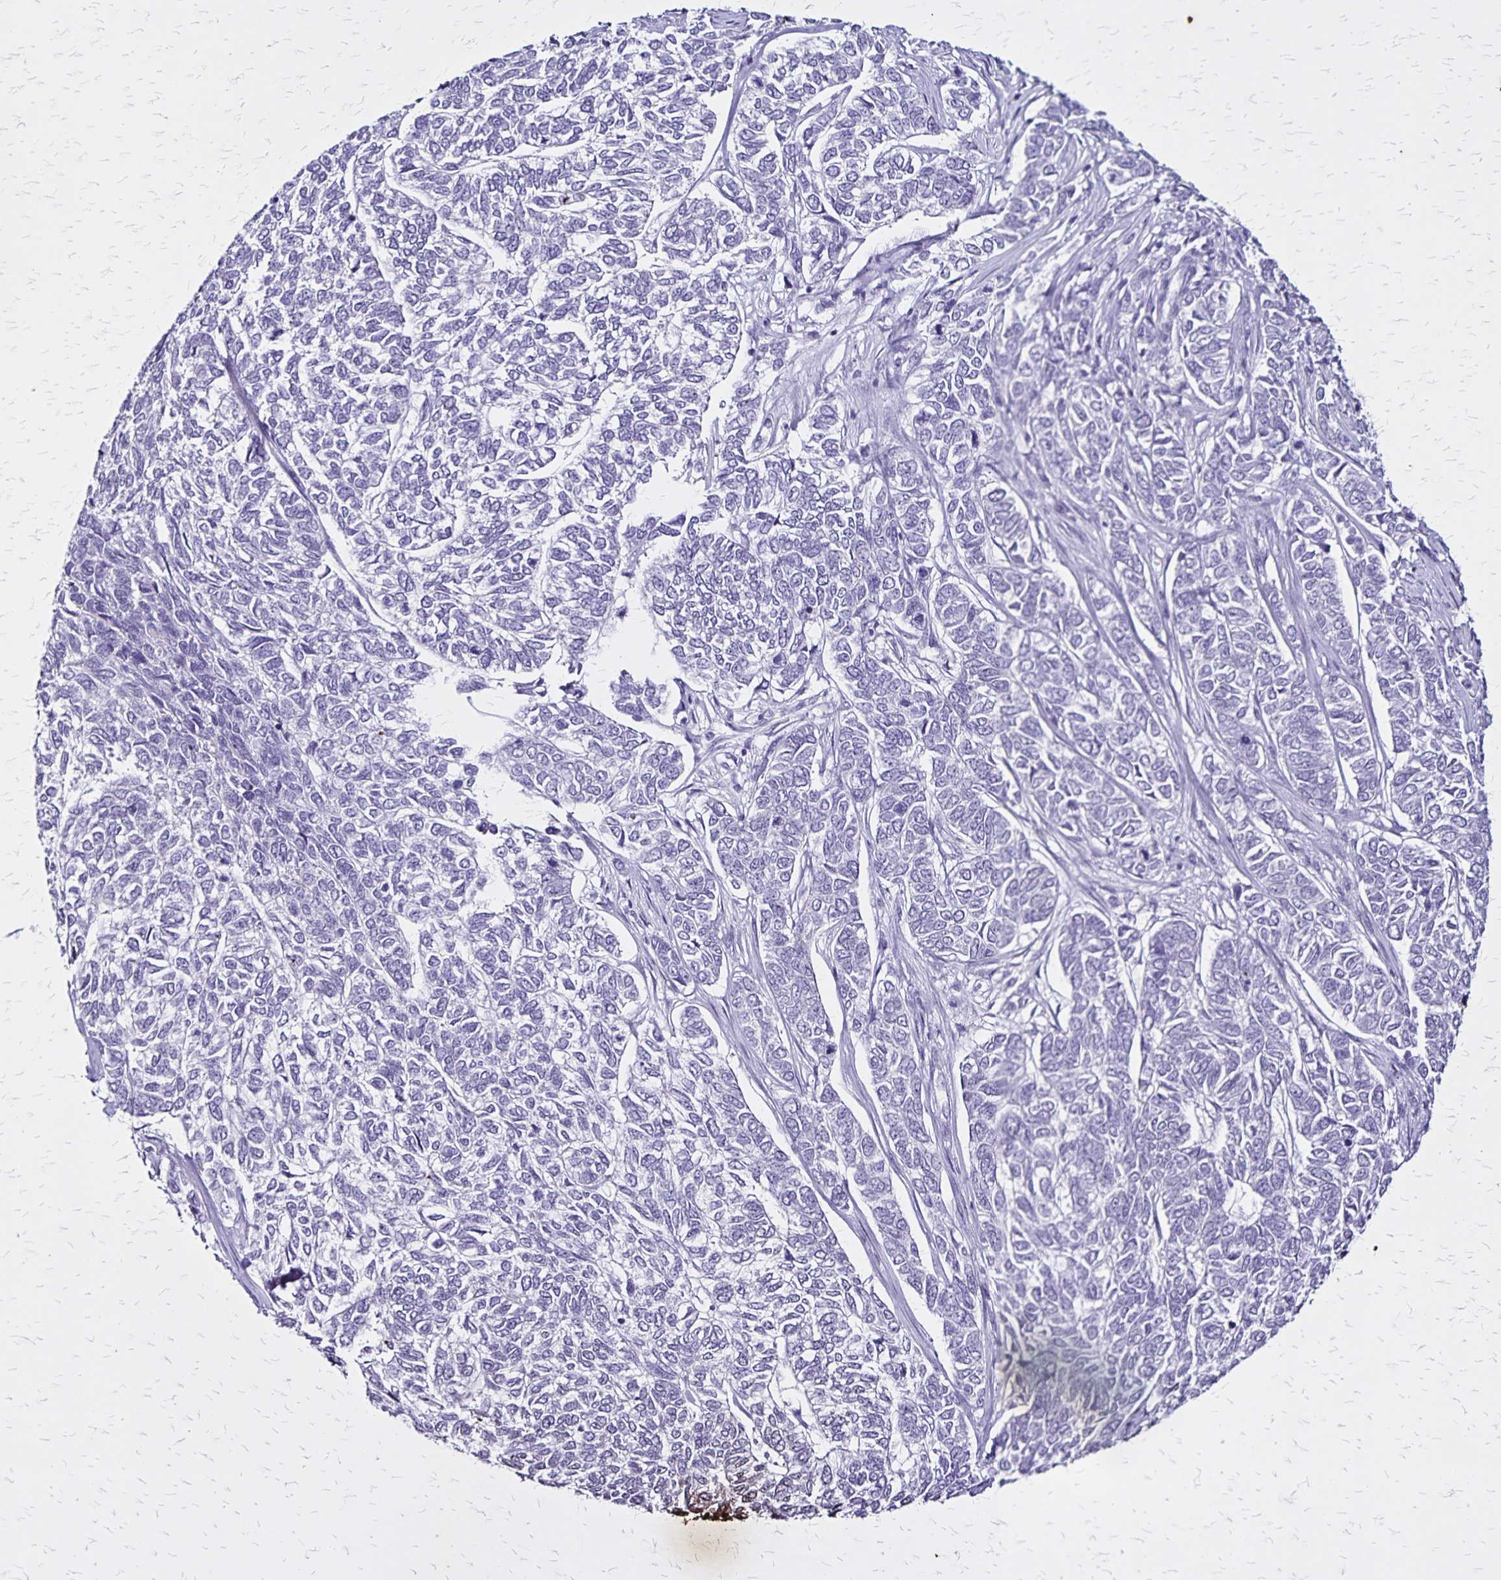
{"staining": {"intensity": "negative", "quantity": "none", "location": "none"}, "tissue": "skin cancer", "cell_type": "Tumor cells", "image_type": "cancer", "snomed": [{"axis": "morphology", "description": "Basal cell carcinoma"}, {"axis": "topography", "description": "Skin"}], "caption": "An immunohistochemistry (IHC) micrograph of basal cell carcinoma (skin) is shown. There is no staining in tumor cells of basal cell carcinoma (skin). (Brightfield microscopy of DAB (3,3'-diaminobenzidine) immunohistochemistry at high magnification).", "gene": "KRT2", "patient": {"sex": "female", "age": 65}}